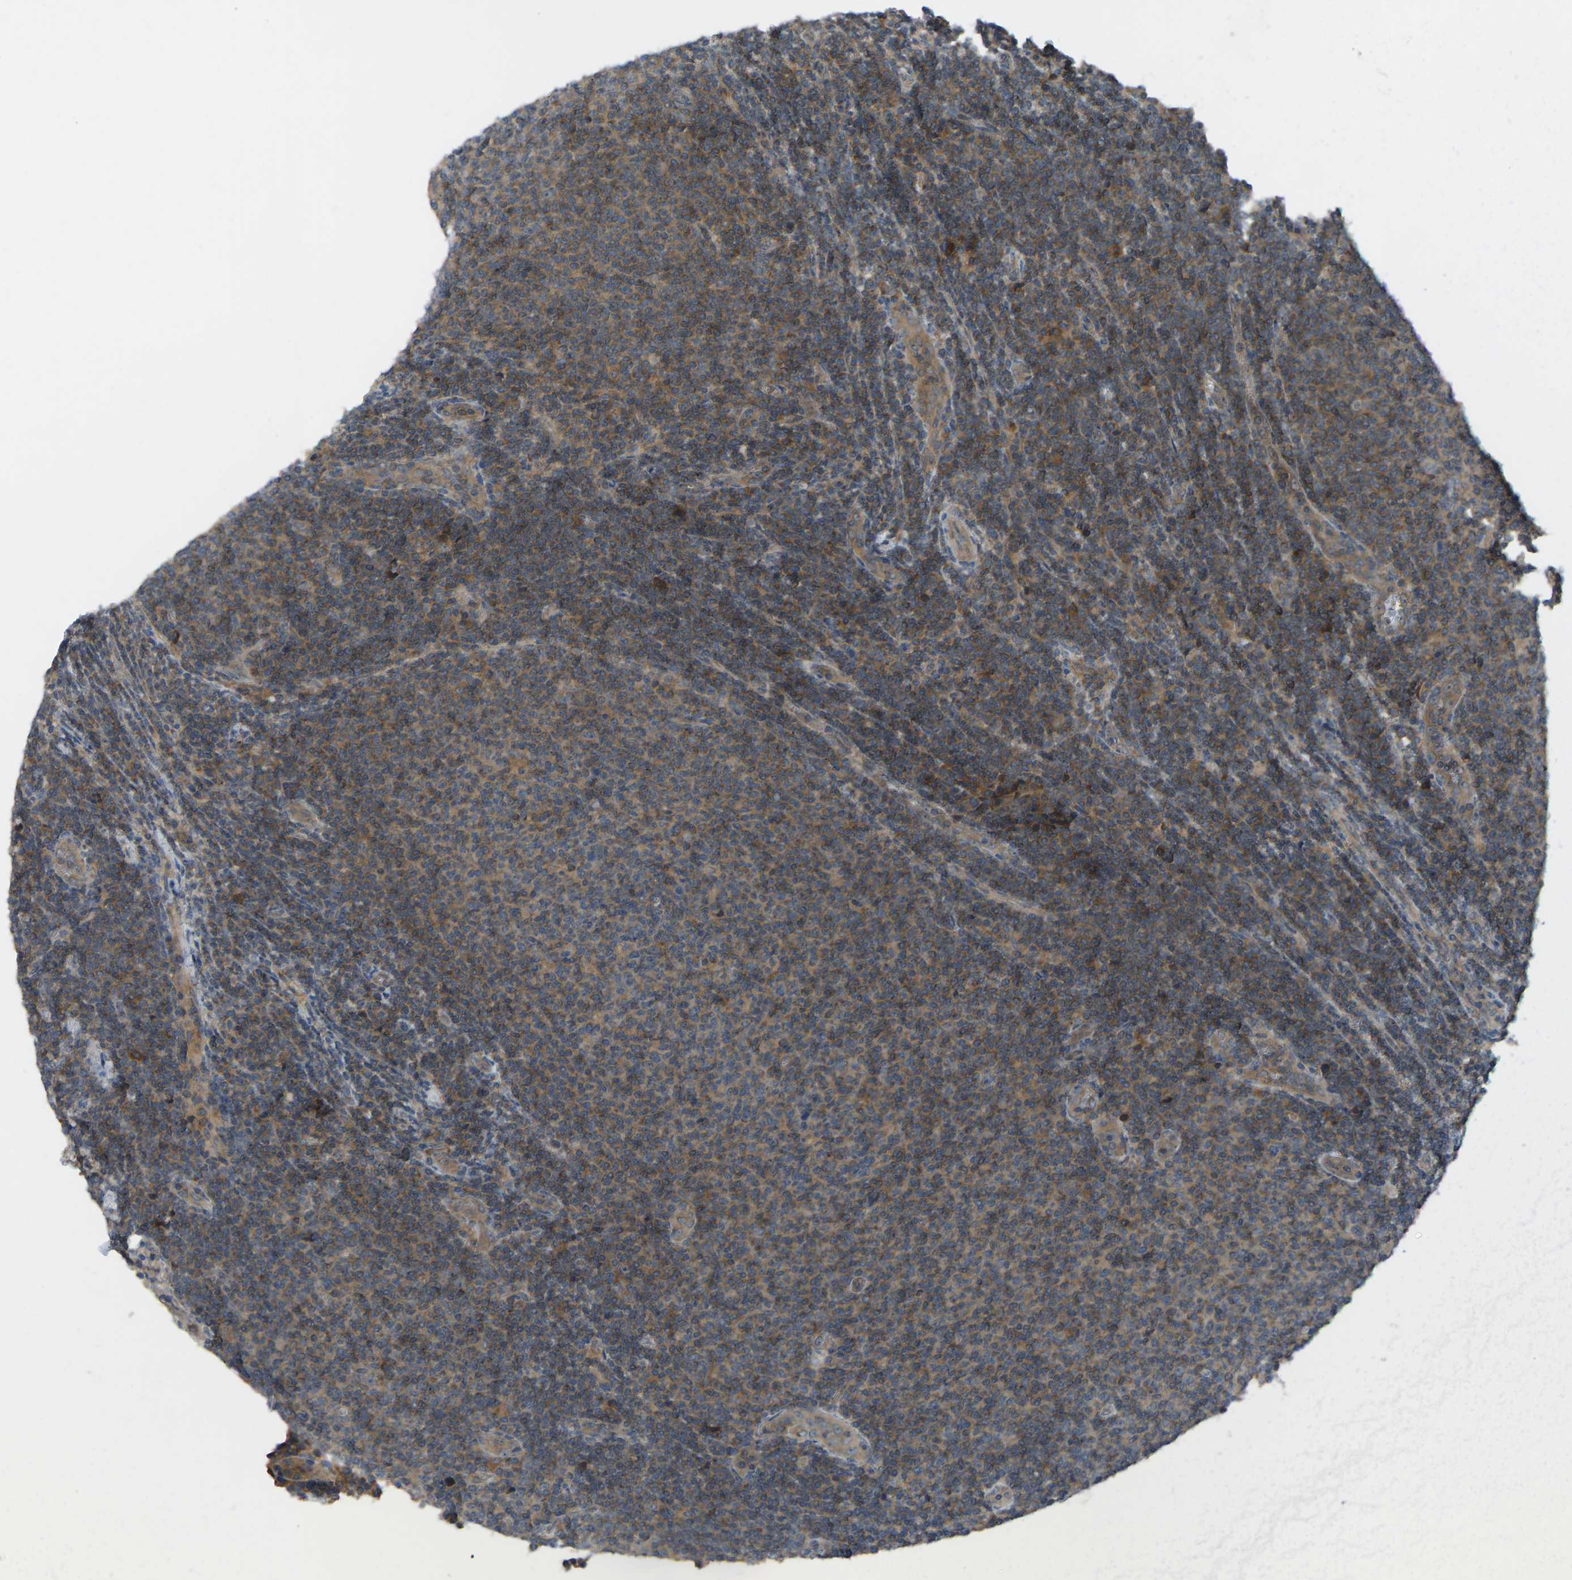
{"staining": {"intensity": "weak", "quantity": ">75%", "location": "cytoplasmic/membranous"}, "tissue": "lymphoma", "cell_type": "Tumor cells", "image_type": "cancer", "snomed": [{"axis": "morphology", "description": "Malignant lymphoma, non-Hodgkin's type, Low grade"}, {"axis": "topography", "description": "Lymph node"}], "caption": "Lymphoma stained with DAB (3,3'-diaminobenzidine) IHC exhibits low levels of weak cytoplasmic/membranous staining in about >75% of tumor cells. Nuclei are stained in blue.", "gene": "ZNF71", "patient": {"sex": "male", "age": 66}}